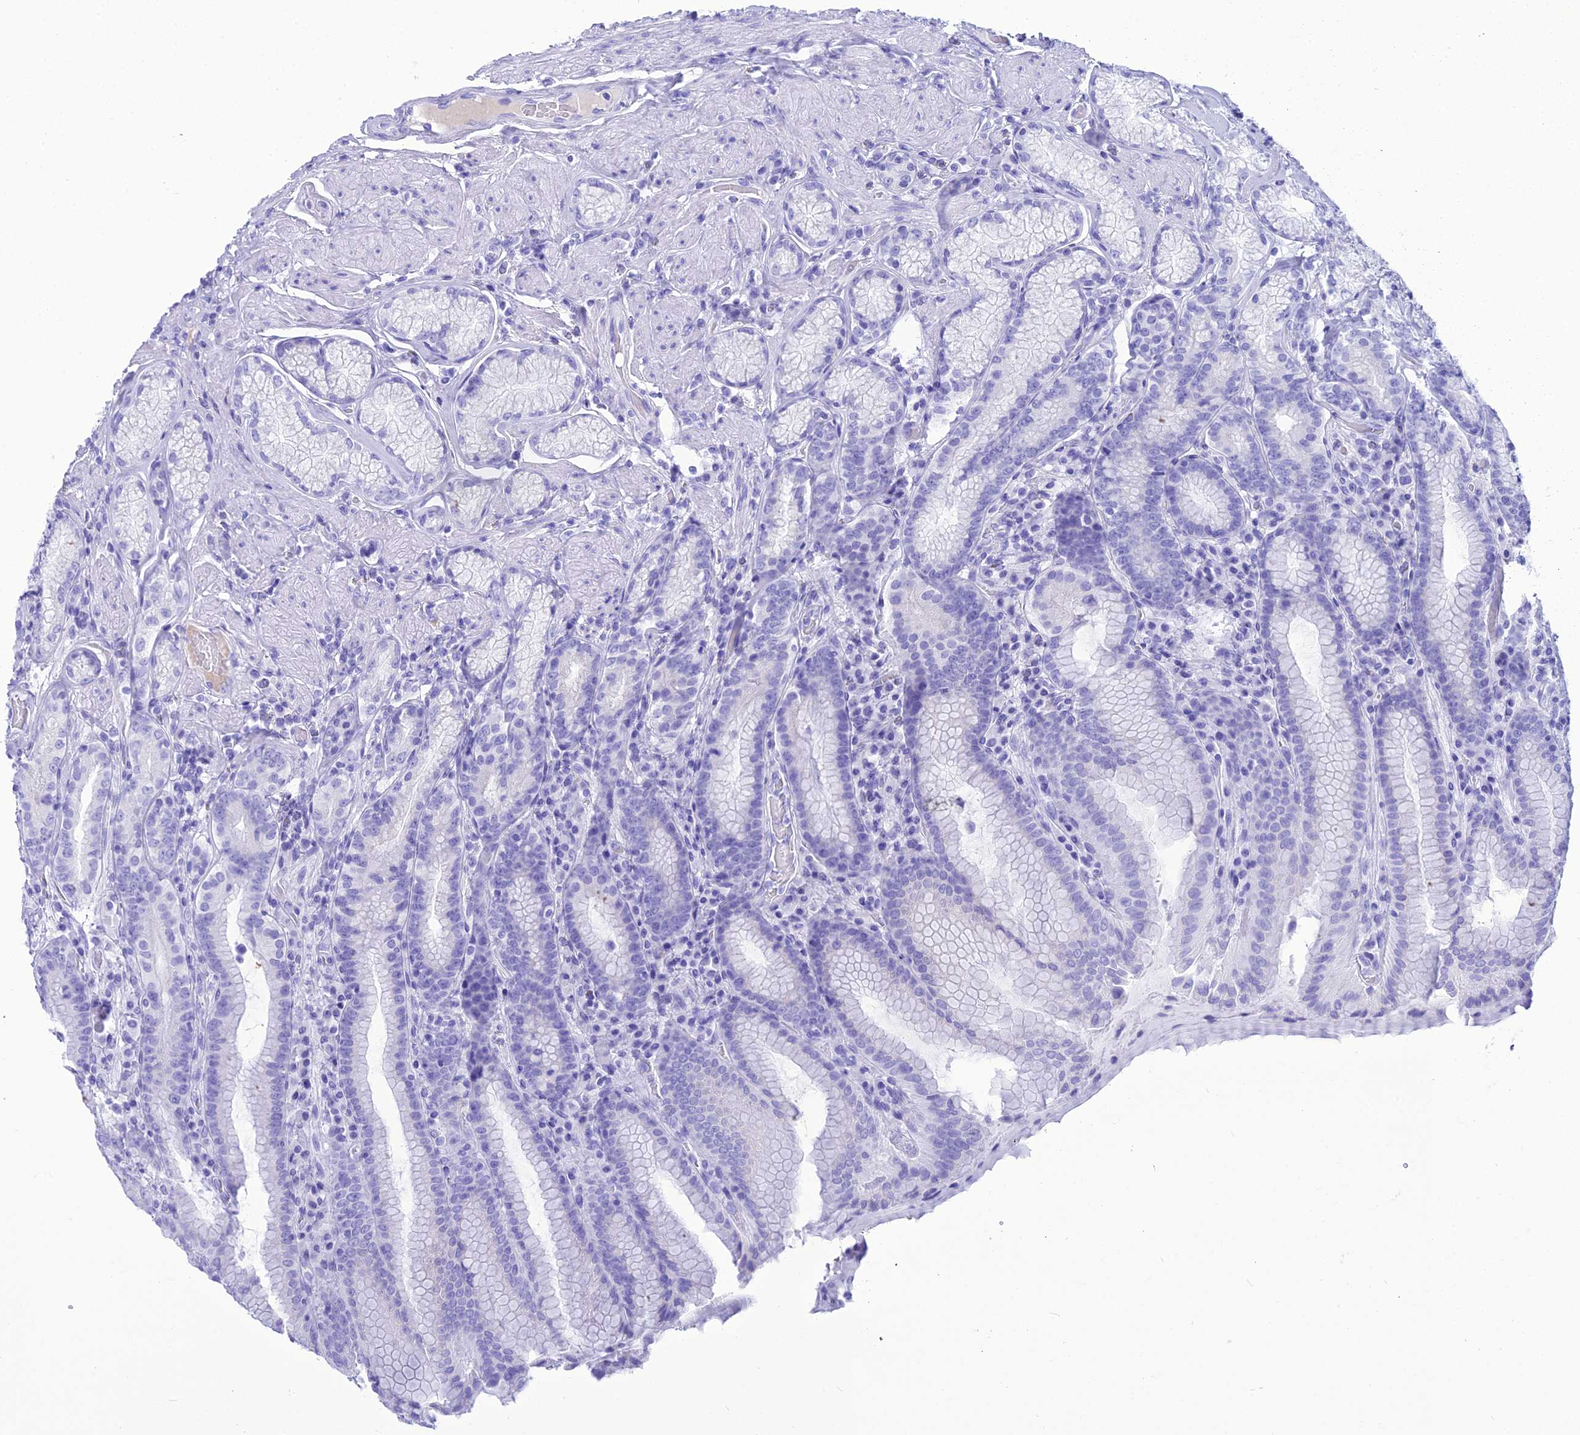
{"staining": {"intensity": "negative", "quantity": "none", "location": "none"}, "tissue": "stomach", "cell_type": "Glandular cells", "image_type": "normal", "snomed": [{"axis": "morphology", "description": "Normal tissue, NOS"}, {"axis": "topography", "description": "Stomach, upper"}, {"axis": "topography", "description": "Stomach, lower"}], "caption": "Immunohistochemistry (IHC) image of normal stomach: stomach stained with DAB demonstrates no significant protein expression in glandular cells.", "gene": "PNMA5", "patient": {"sex": "female", "age": 76}}